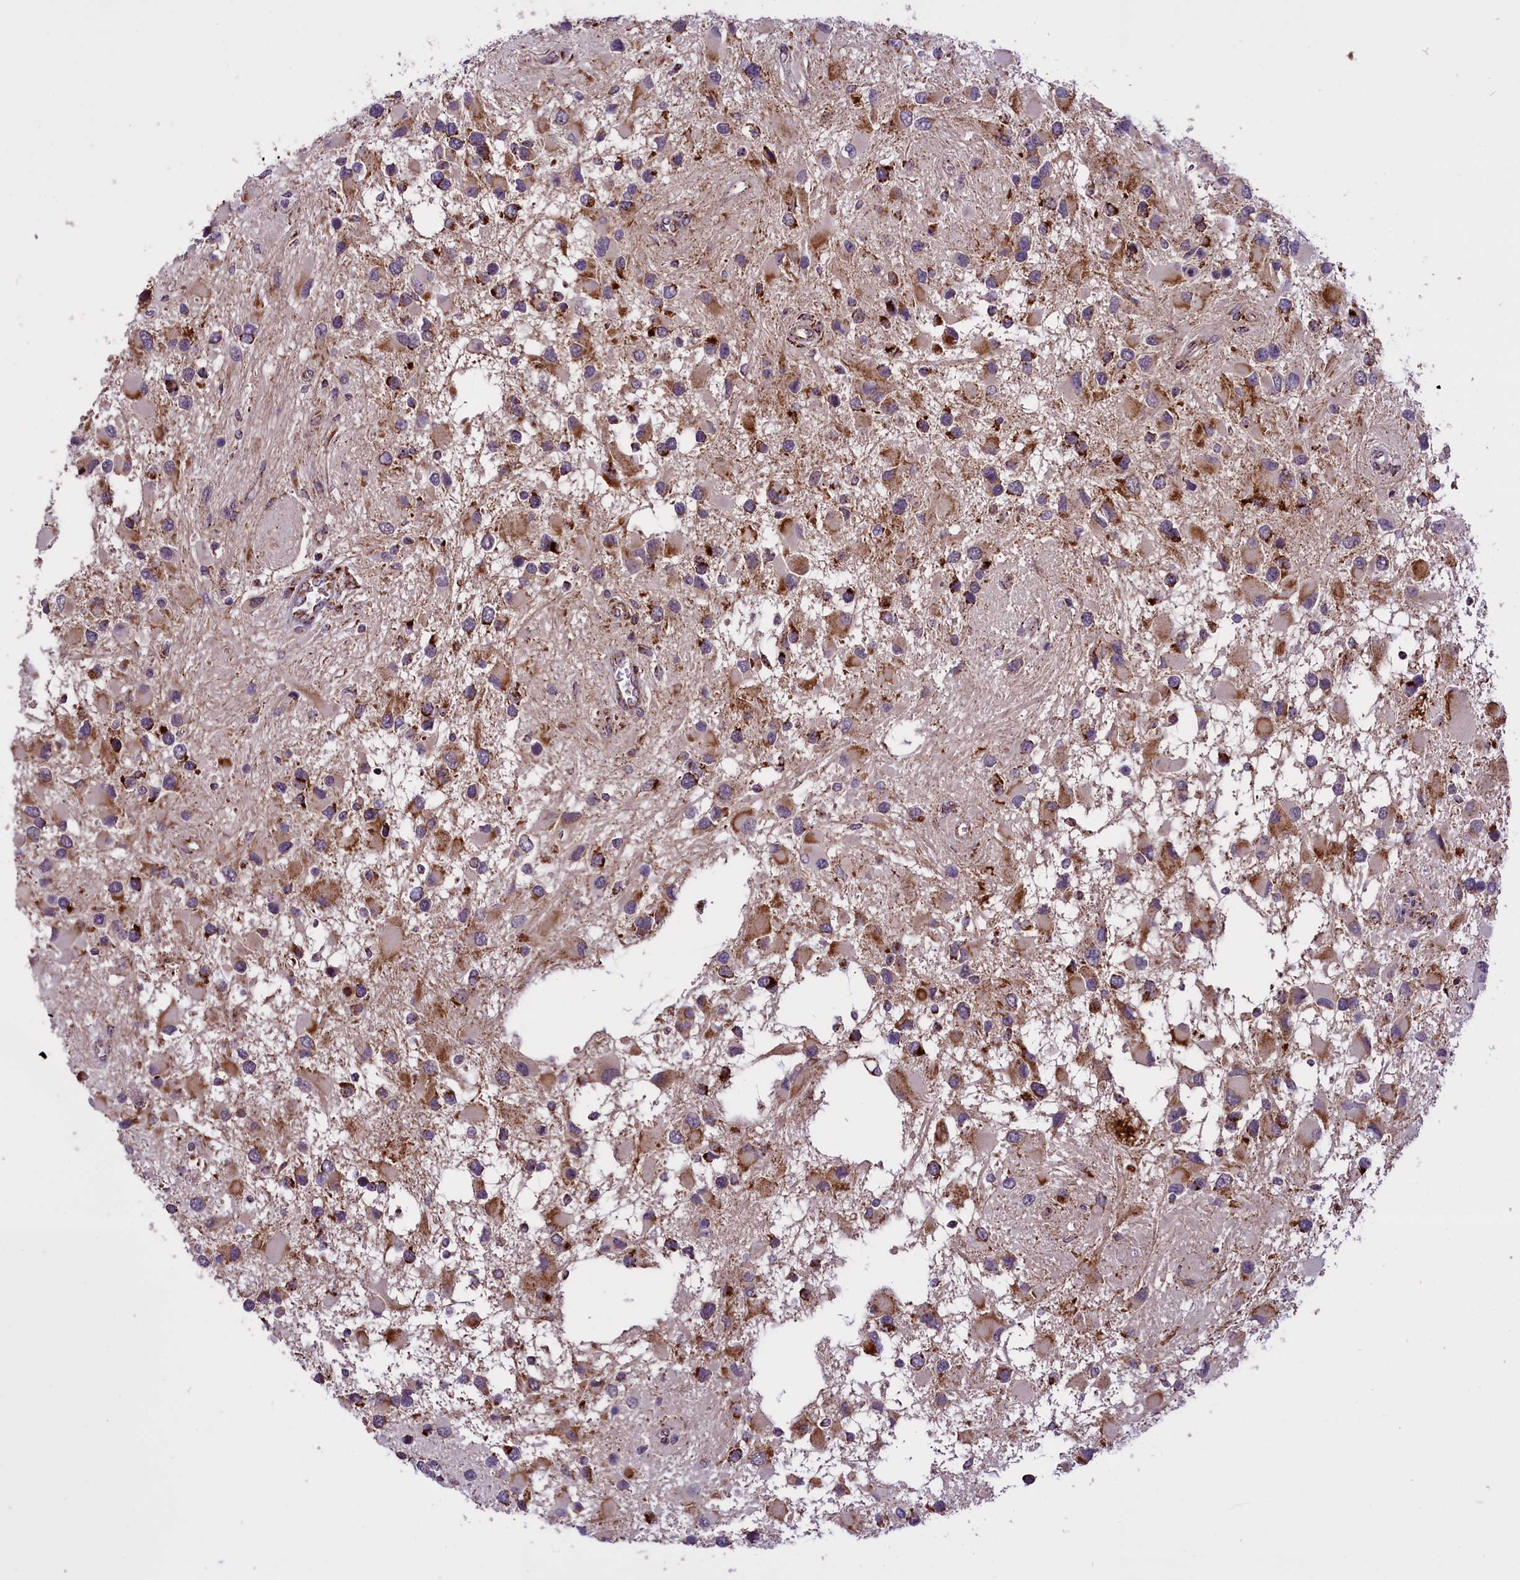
{"staining": {"intensity": "moderate", "quantity": ">75%", "location": "cytoplasmic/membranous"}, "tissue": "glioma", "cell_type": "Tumor cells", "image_type": "cancer", "snomed": [{"axis": "morphology", "description": "Glioma, malignant, High grade"}, {"axis": "topography", "description": "Brain"}], "caption": "The immunohistochemical stain shows moderate cytoplasmic/membranous positivity in tumor cells of malignant high-grade glioma tissue.", "gene": "NDUFS5", "patient": {"sex": "male", "age": 53}}